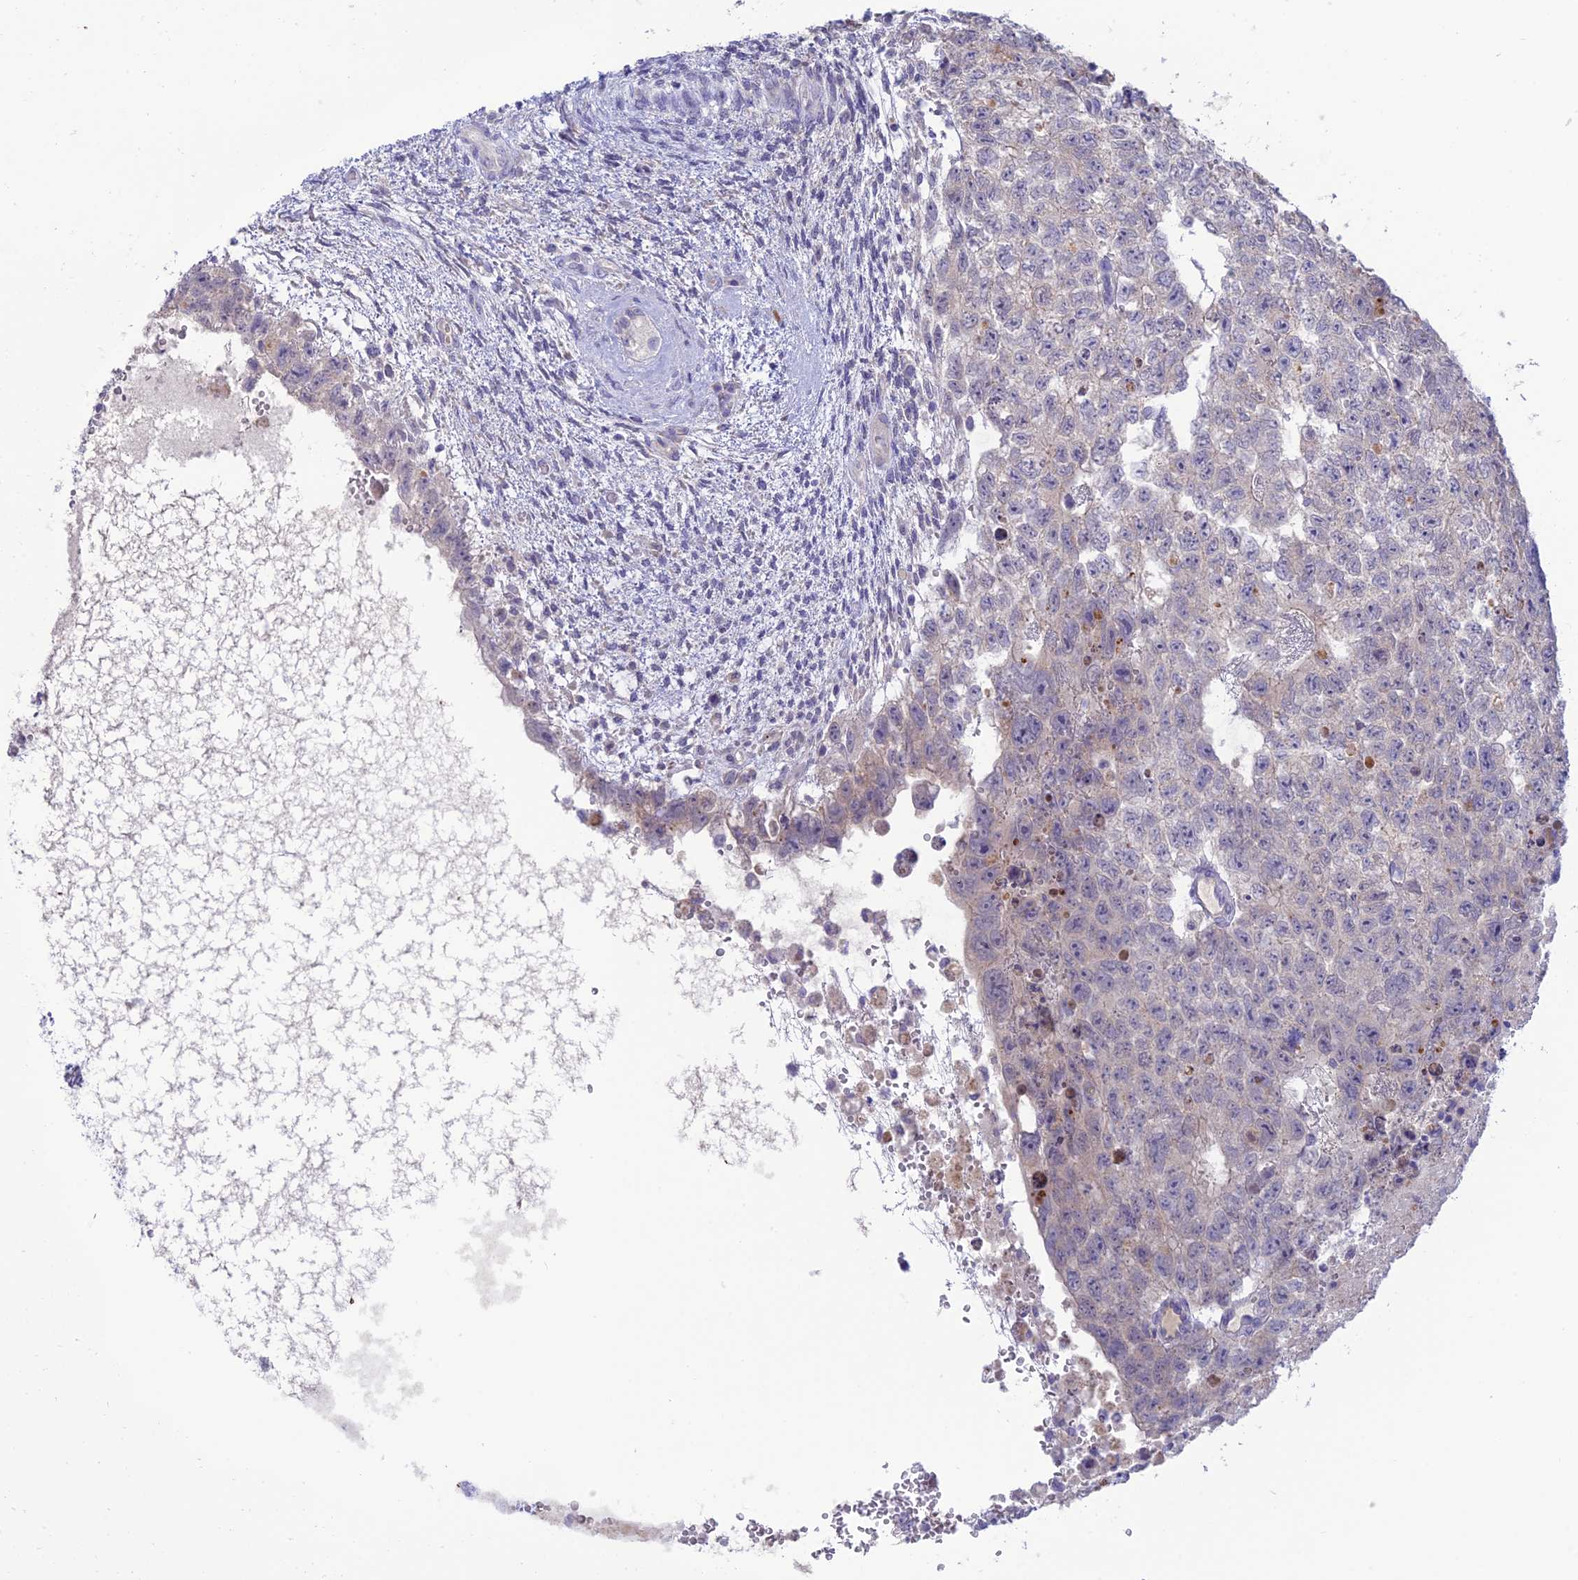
{"staining": {"intensity": "weak", "quantity": "<25%", "location": "cytoplasmic/membranous"}, "tissue": "testis cancer", "cell_type": "Tumor cells", "image_type": "cancer", "snomed": [{"axis": "morphology", "description": "Carcinoma, Embryonal, NOS"}, {"axis": "topography", "description": "Testis"}], "caption": "Tumor cells show no significant protein staining in embryonal carcinoma (testis). (DAB IHC, high magnification).", "gene": "XPO7", "patient": {"sex": "male", "age": 26}}